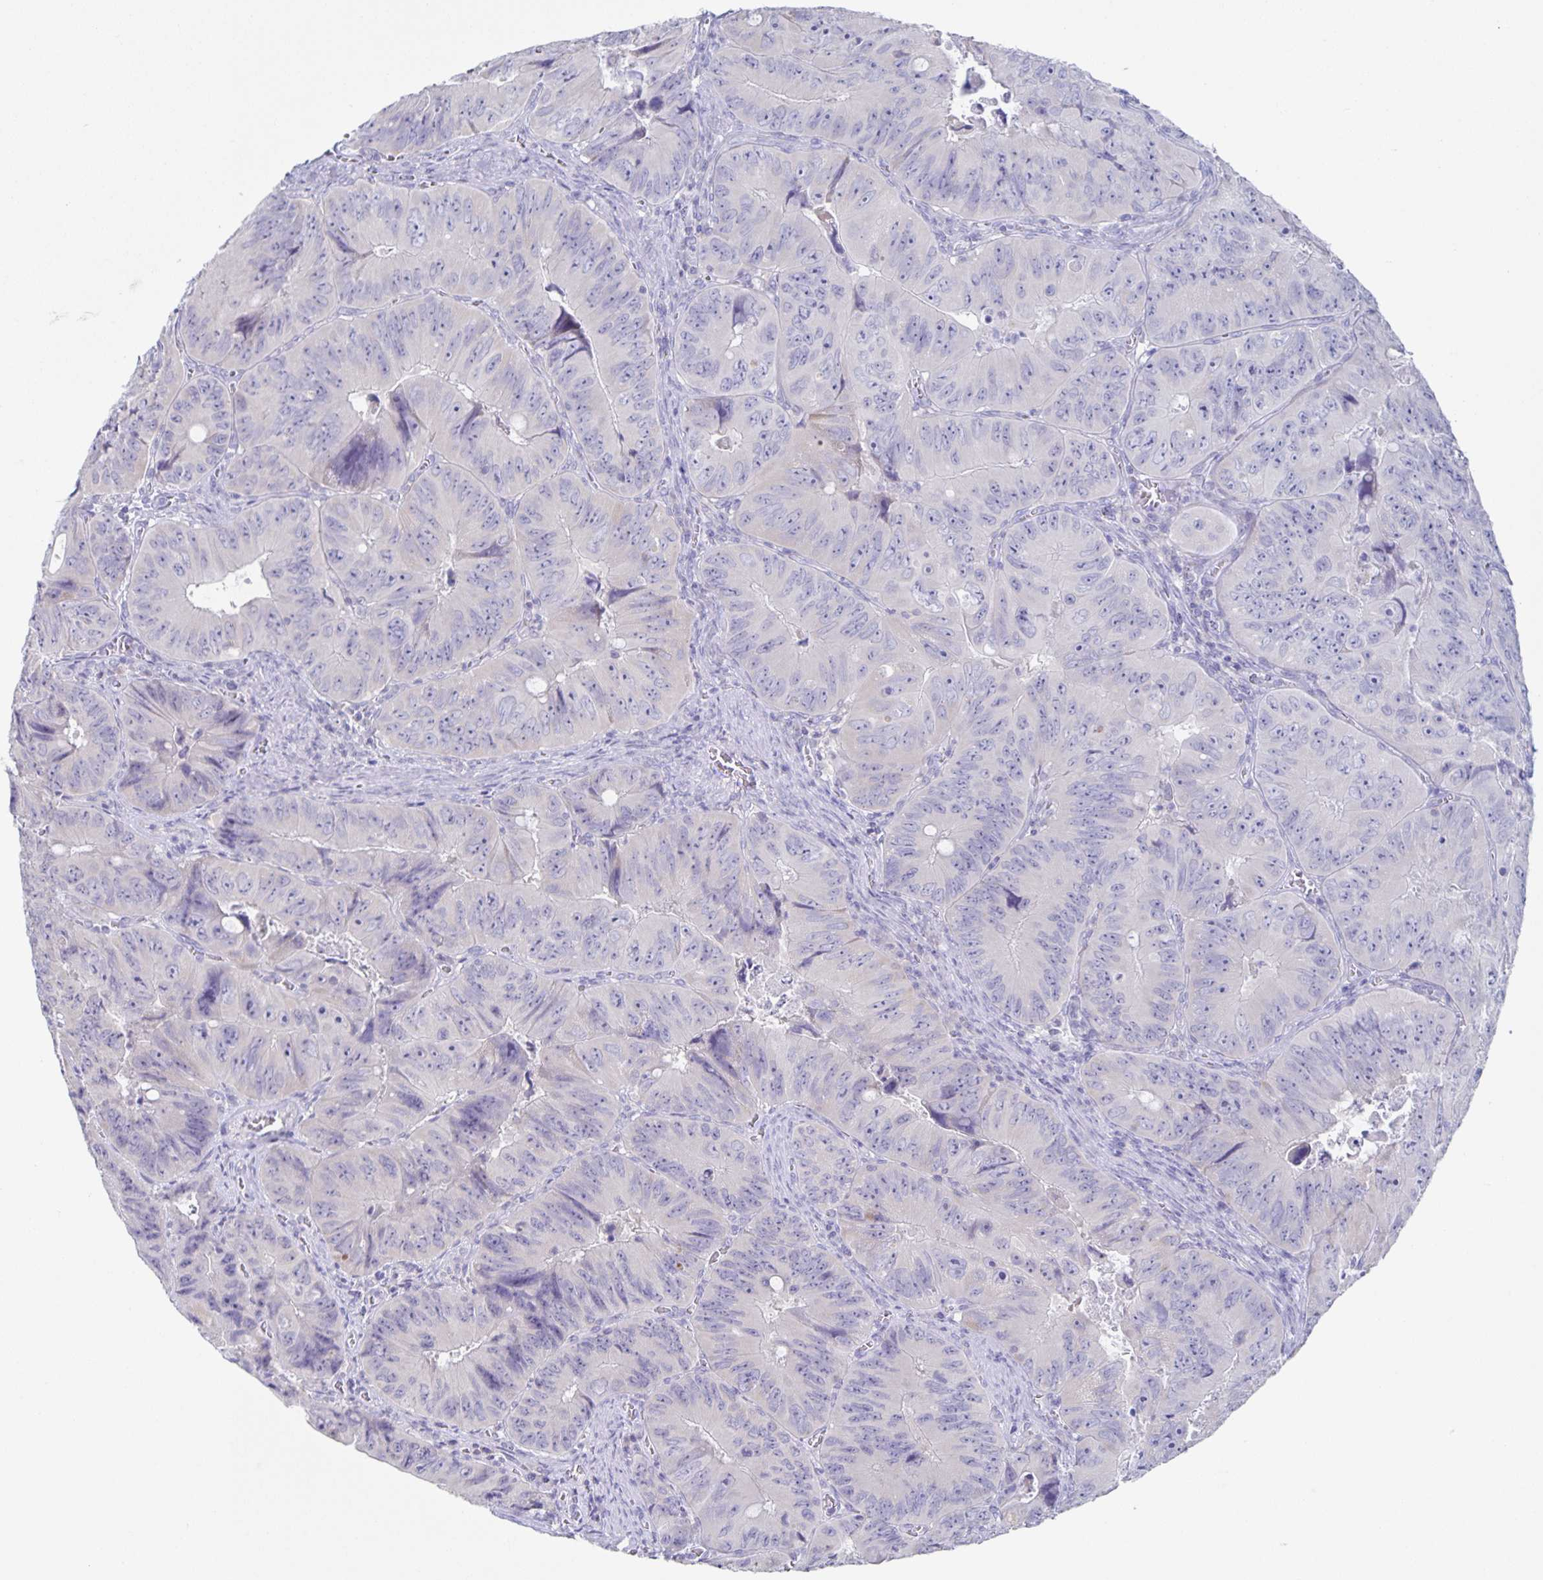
{"staining": {"intensity": "negative", "quantity": "none", "location": "none"}, "tissue": "colorectal cancer", "cell_type": "Tumor cells", "image_type": "cancer", "snomed": [{"axis": "morphology", "description": "Adenocarcinoma, NOS"}, {"axis": "topography", "description": "Colon"}], "caption": "Tumor cells show no significant protein expression in colorectal adenocarcinoma.", "gene": "RPL36A", "patient": {"sex": "female", "age": 84}}